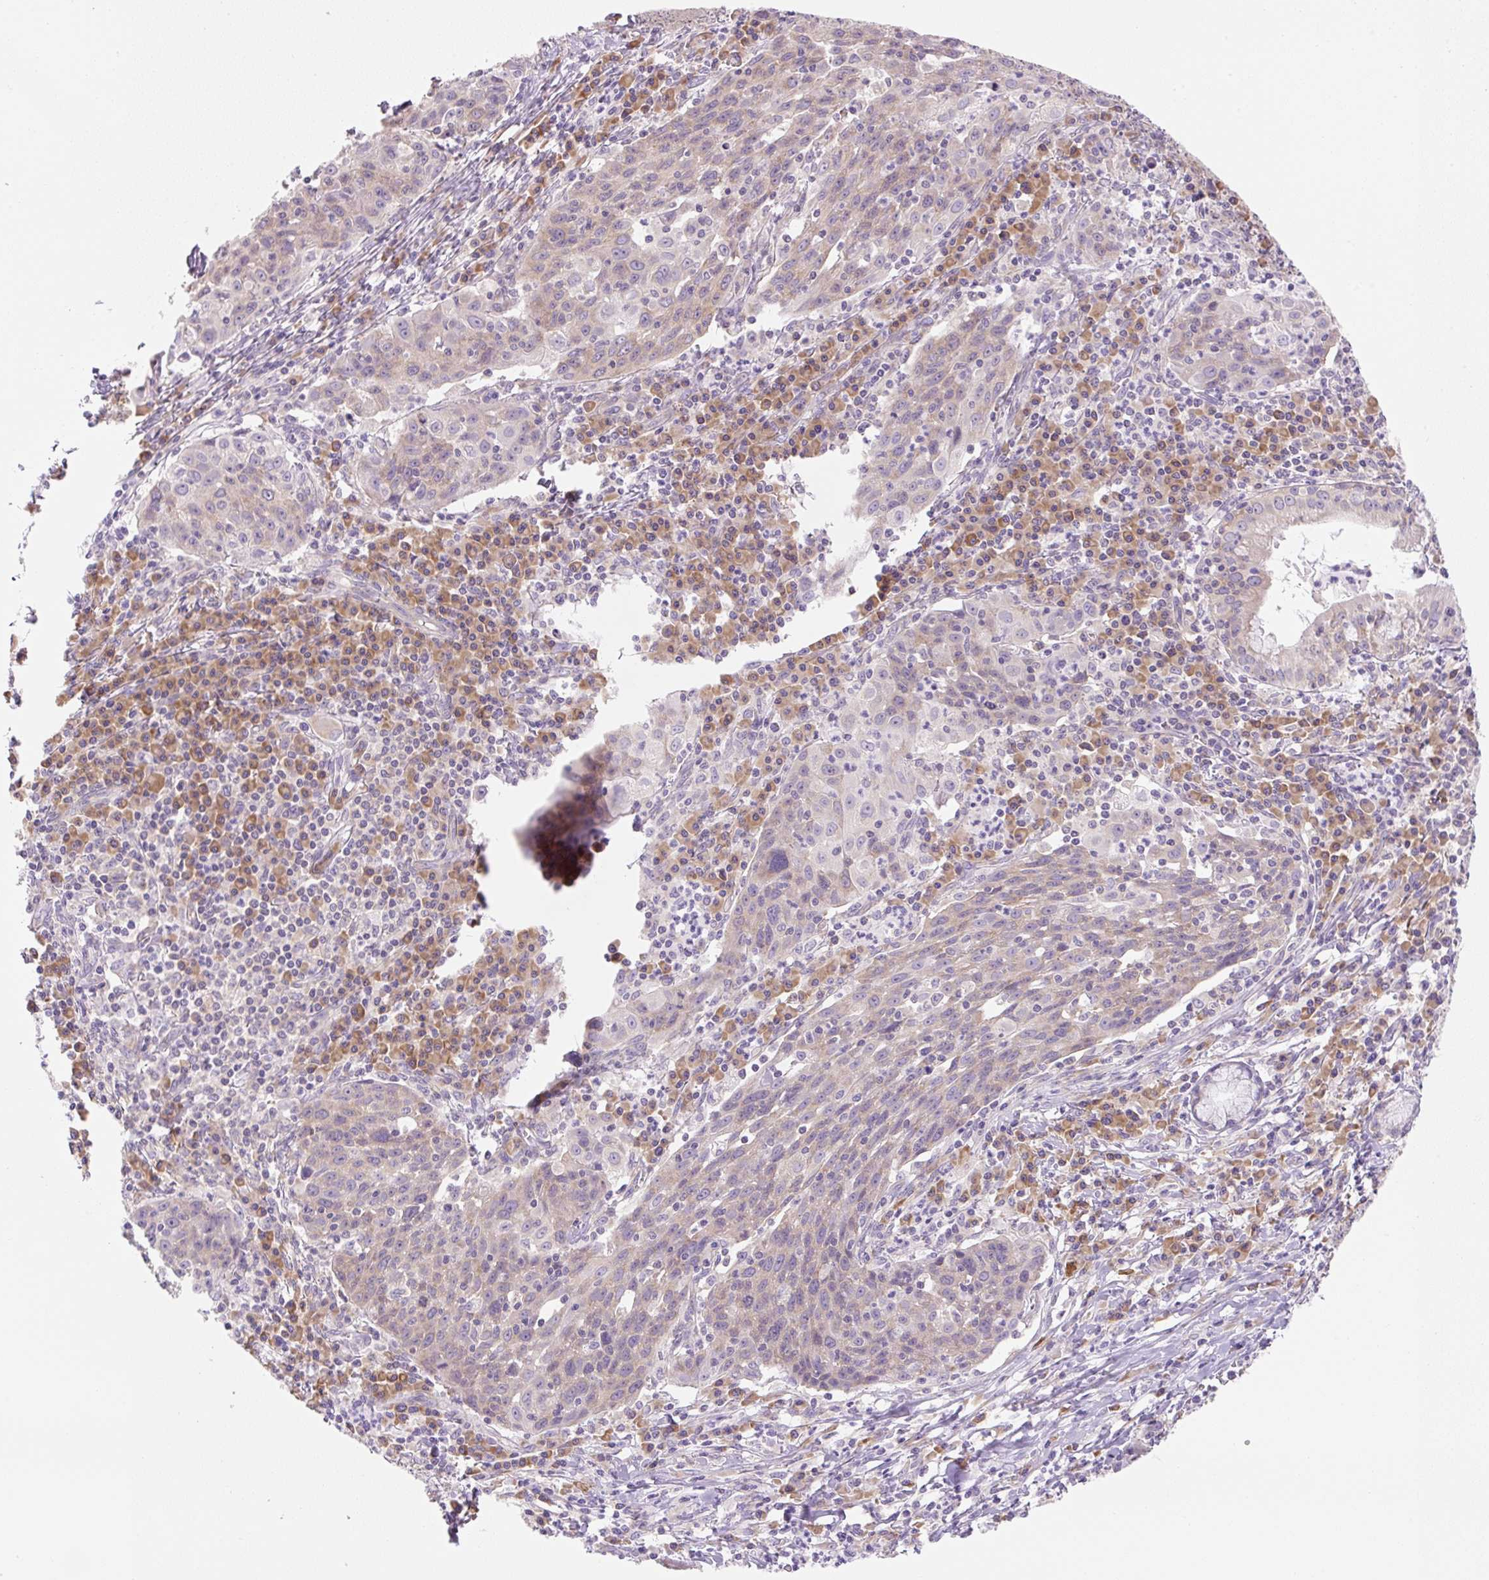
{"staining": {"intensity": "weak", "quantity": "25%-75%", "location": "cytoplasmic/membranous"}, "tissue": "lung cancer", "cell_type": "Tumor cells", "image_type": "cancer", "snomed": [{"axis": "morphology", "description": "Squamous cell carcinoma, NOS"}, {"axis": "morphology", "description": "Squamous cell carcinoma, metastatic, NOS"}, {"axis": "topography", "description": "Bronchus"}, {"axis": "topography", "description": "Lung"}], "caption": "Weak cytoplasmic/membranous protein positivity is identified in approximately 25%-75% of tumor cells in metastatic squamous cell carcinoma (lung).", "gene": "RPL18A", "patient": {"sex": "male", "age": 62}}